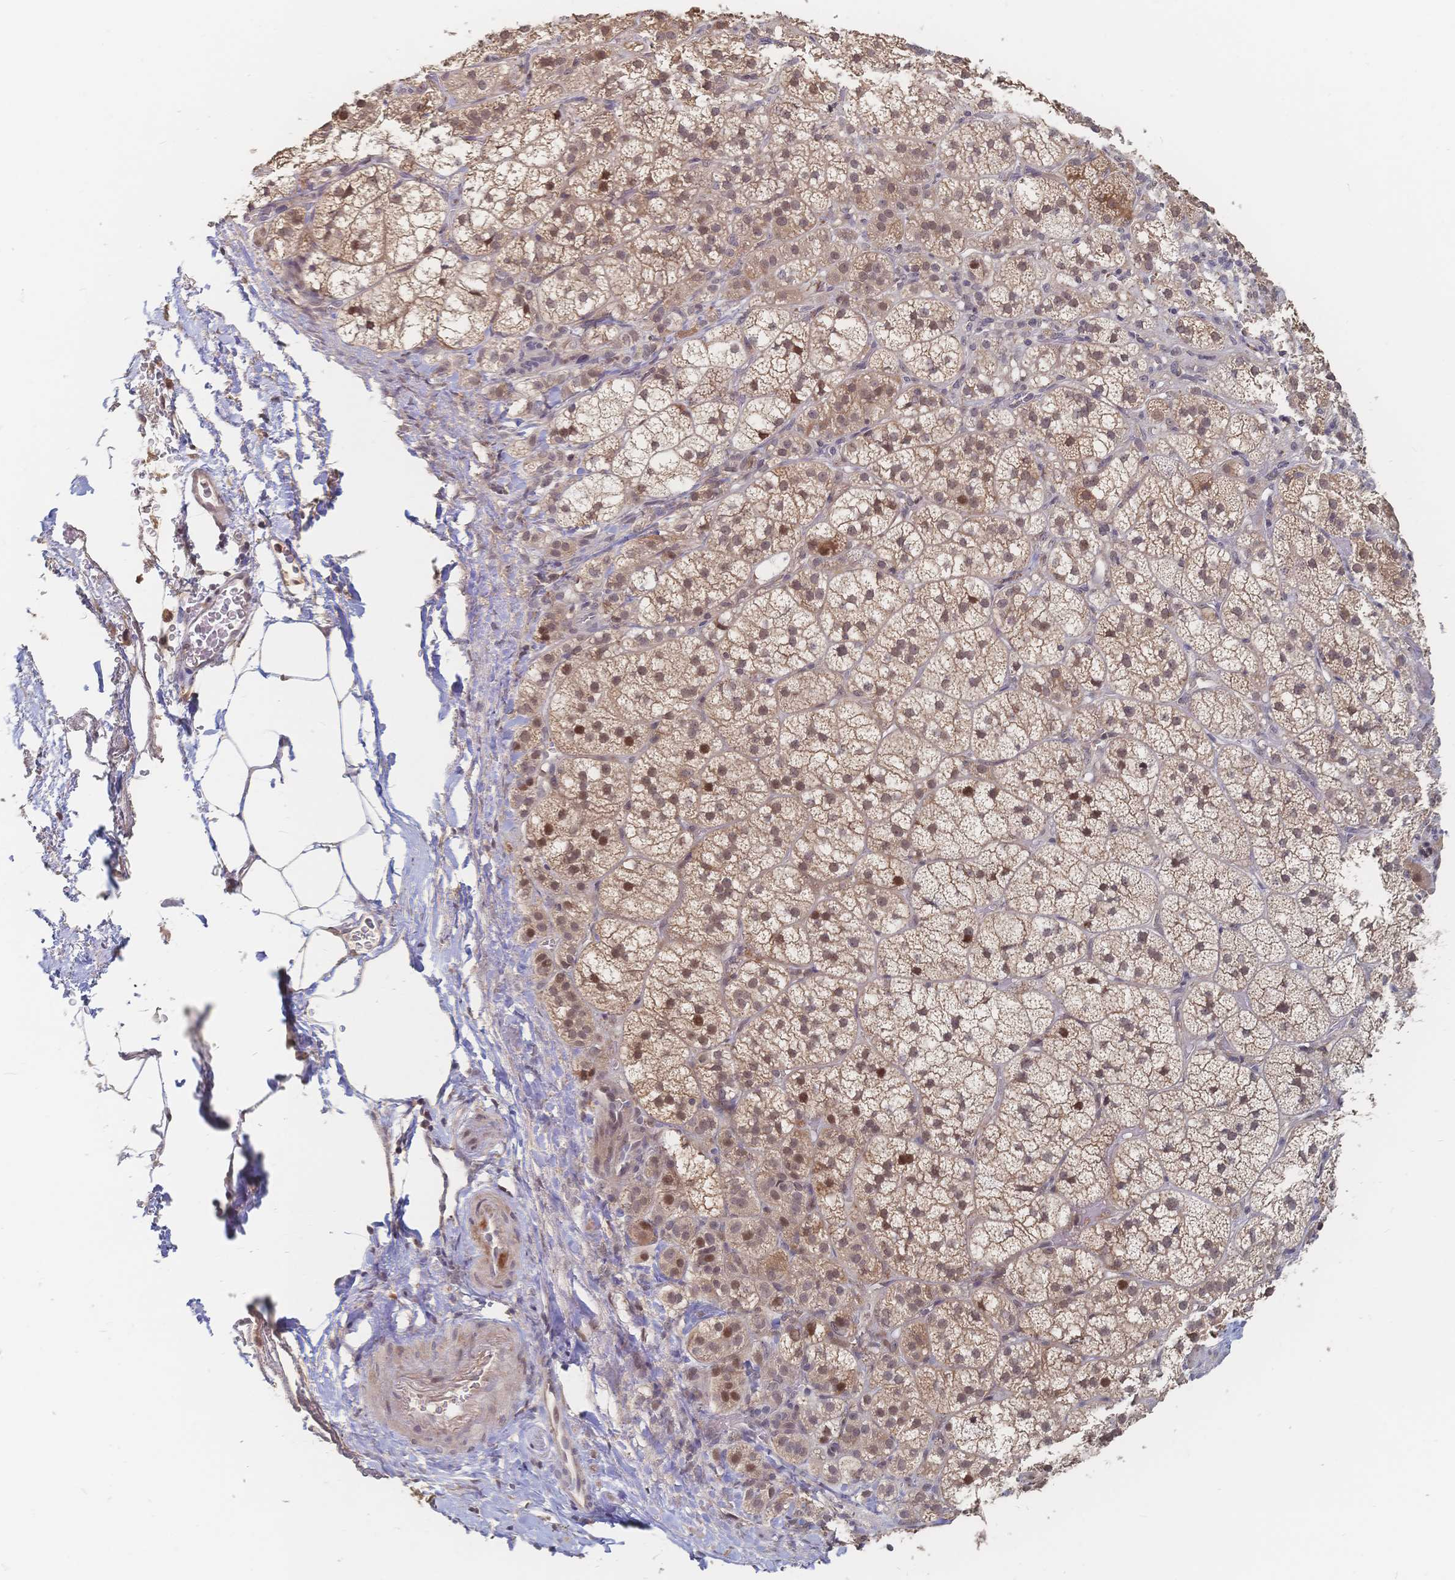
{"staining": {"intensity": "moderate", "quantity": ">75%", "location": "cytoplasmic/membranous,nuclear"}, "tissue": "adrenal gland", "cell_type": "Glandular cells", "image_type": "normal", "snomed": [{"axis": "morphology", "description": "Normal tissue, NOS"}, {"axis": "topography", "description": "Adrenal gland"}], "caption": "Moderate cytoplasmic/membranous,nuclear positivity is seen in approximately >75% of glandular cells in unremarkable adrenal gland. (Brightfield microscopy of DAB IHC at high magnification).", "gene": "LRP5", "patient": {"sex": "female", "age": 60}}